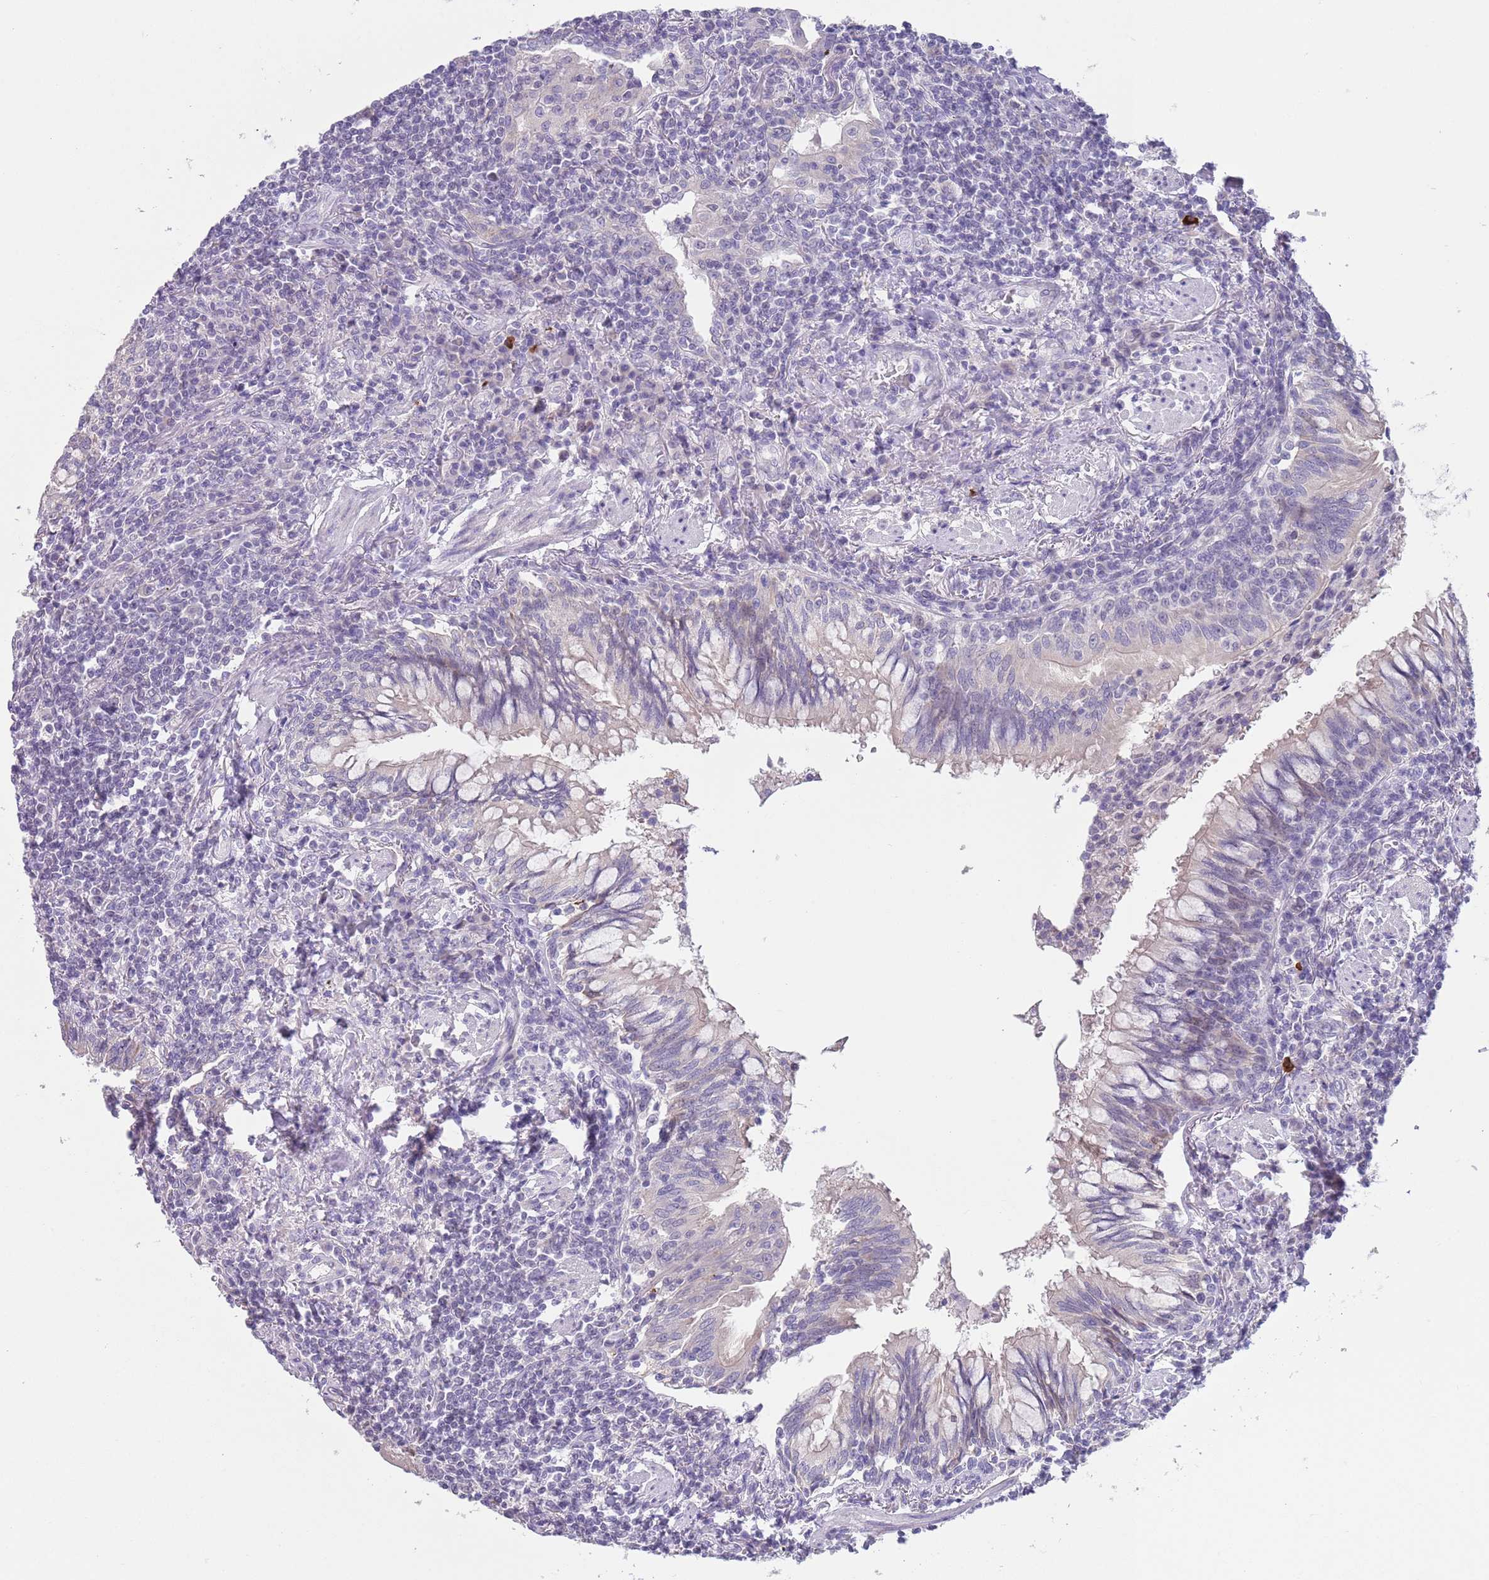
{"staining": {"intensity": "negative", "quantity": "none", "location": "none"}, "tissue": "lymphoma", "cell_type": "Tumor cells", "image_type": "cancer", "snomed": [{"axis": "morphology", "description": "Malignant lymphoma, non-Hodgkin's type, Low grade"}, {"axis": "topography", "description": "Lung"}], "caption": "Immunohistochemistry of human malignant lymphoma, non-Hodgkin's type (low-grade) displays no staining in tumor cells.", "gene": "SPIRE2", "patient": {"sex": "female", "age": 71}}